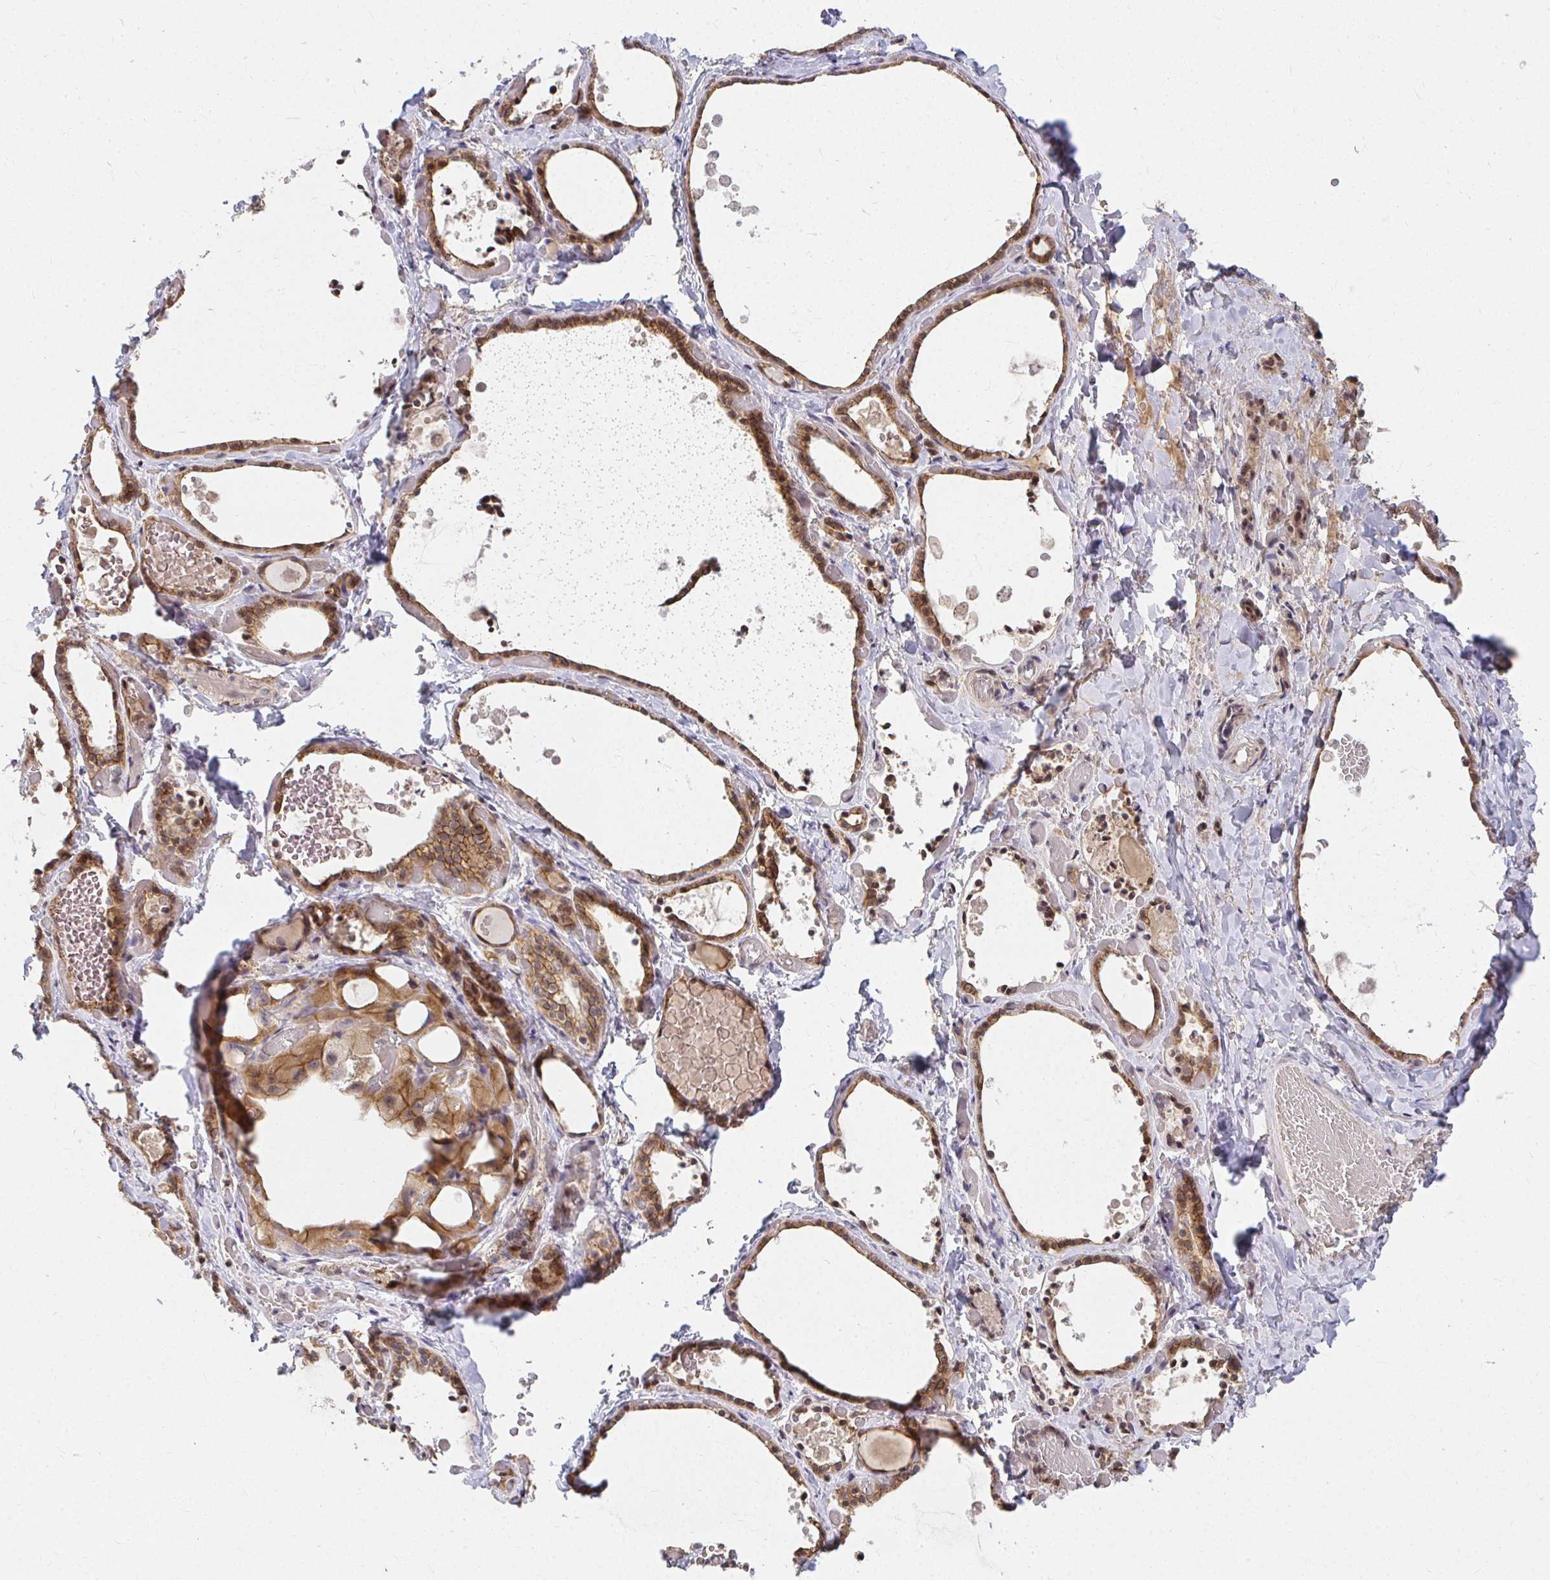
{"staining": {"intensity": "moderate", "quantity": ">75%", "location": "cytoplasmic/membranous,nuclear"}, "tissue": "thyroid gland", "cell_type": "Glandular cells", "image_type": "normal", "snomed": [{"axis": "morphology", "description": "Normal tissue, NOS"}, {"axis": "topography", "description": "Thyroid gland"}], "caption": "This photomicrograph exhibits immunohistochemistry staining of normal human thyroid gland, with medium moderate cytoplasmic/membranous,nuclear staining in approximately >75% of glandular cells.", "gene": "ANK3", "patient": {"sex": "female", "age": 56}}